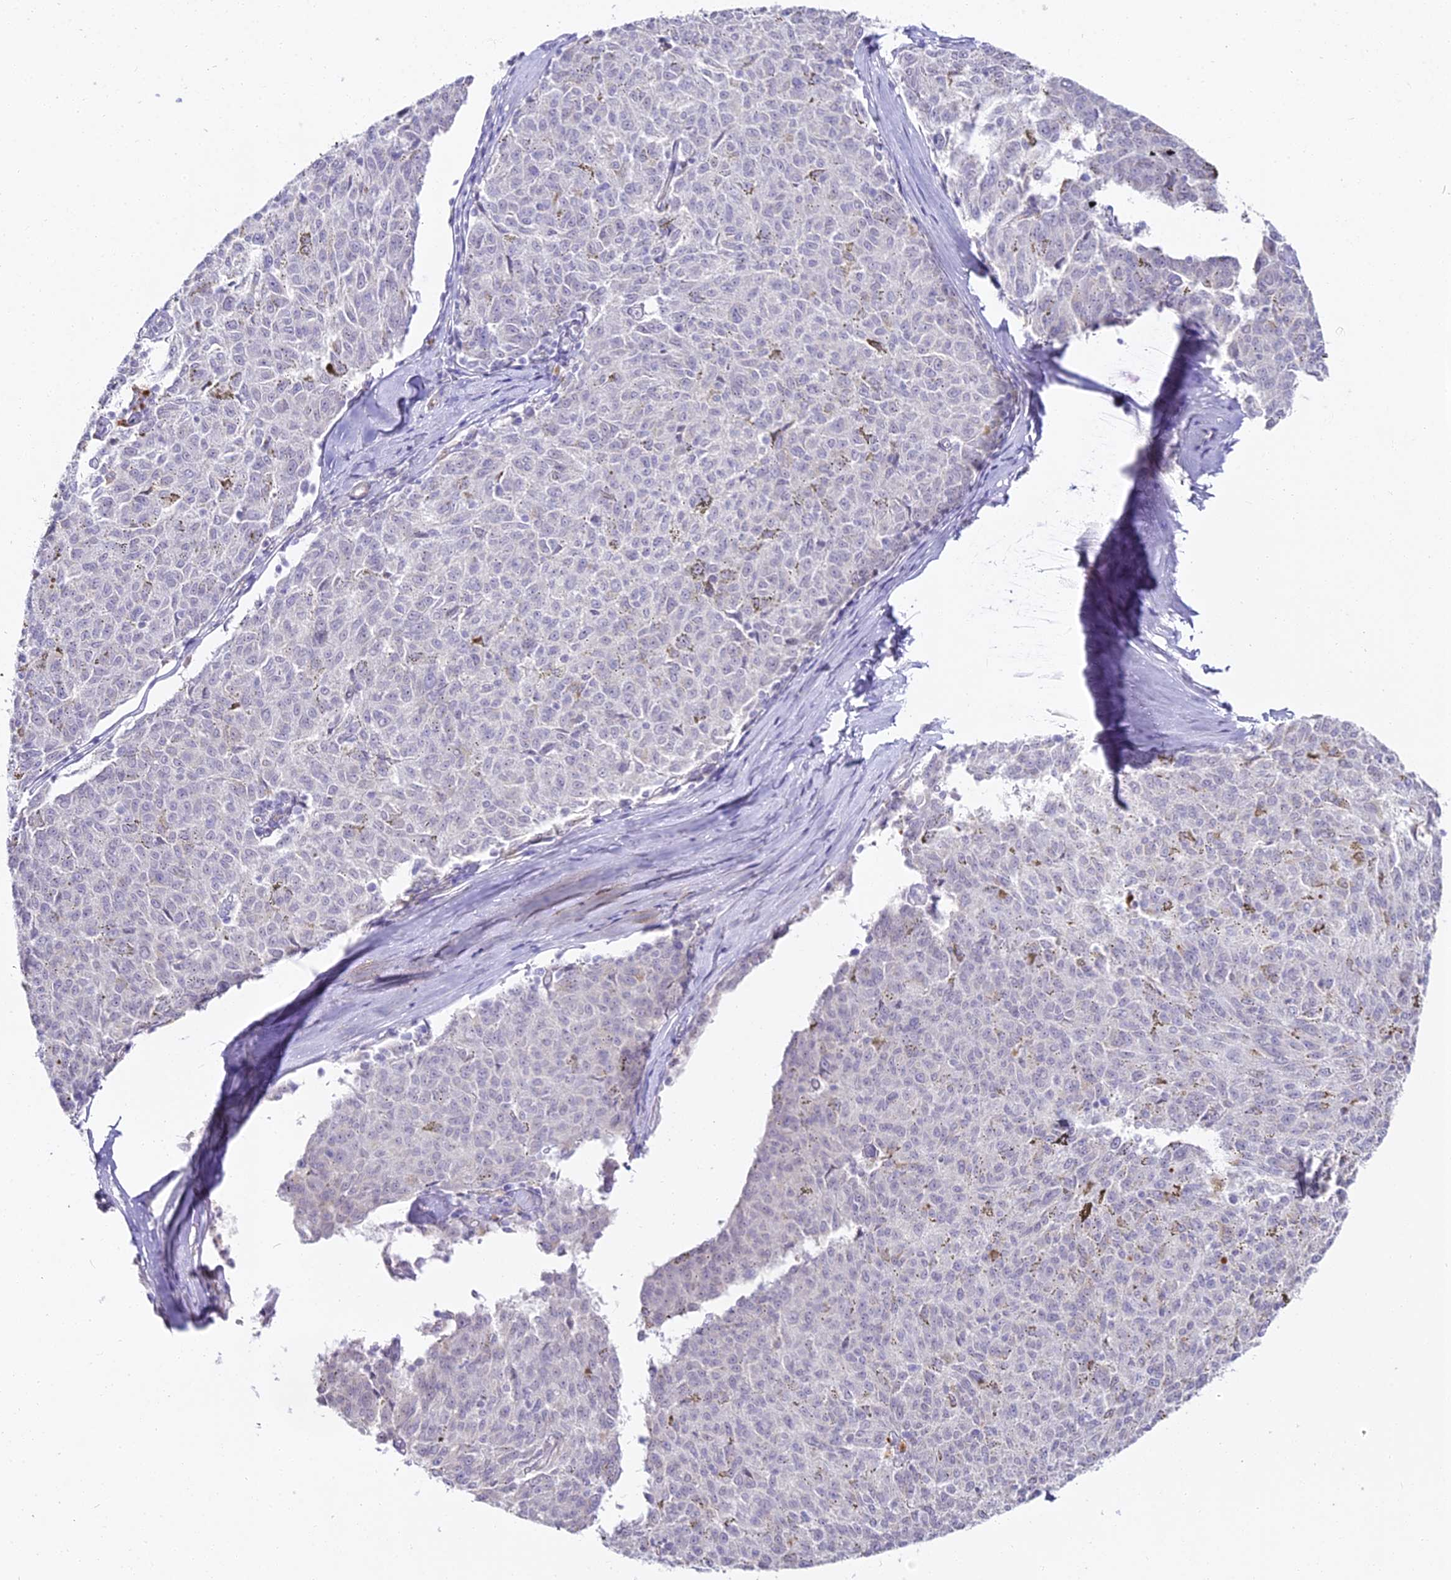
{"staining": {"intensity": "negative", "quantity": "none", "location": "none"}, "tissue": "melanoma", "cell_type": "Tumor cells", "image_type": "cancer", "snomed": [{"axis": "morphology", "description": "Malignant melanoma, NOS"}, {"axis": "topography", "description": "Skin"}], "caption": "Immunohistochemistry (IHC) image of neoplastic tissue: human melanoma stained with DAB shows no significant protein positivity in tumor cells.", "gene": "ALPG", "patient": {"sex": "female", "age": 72}}